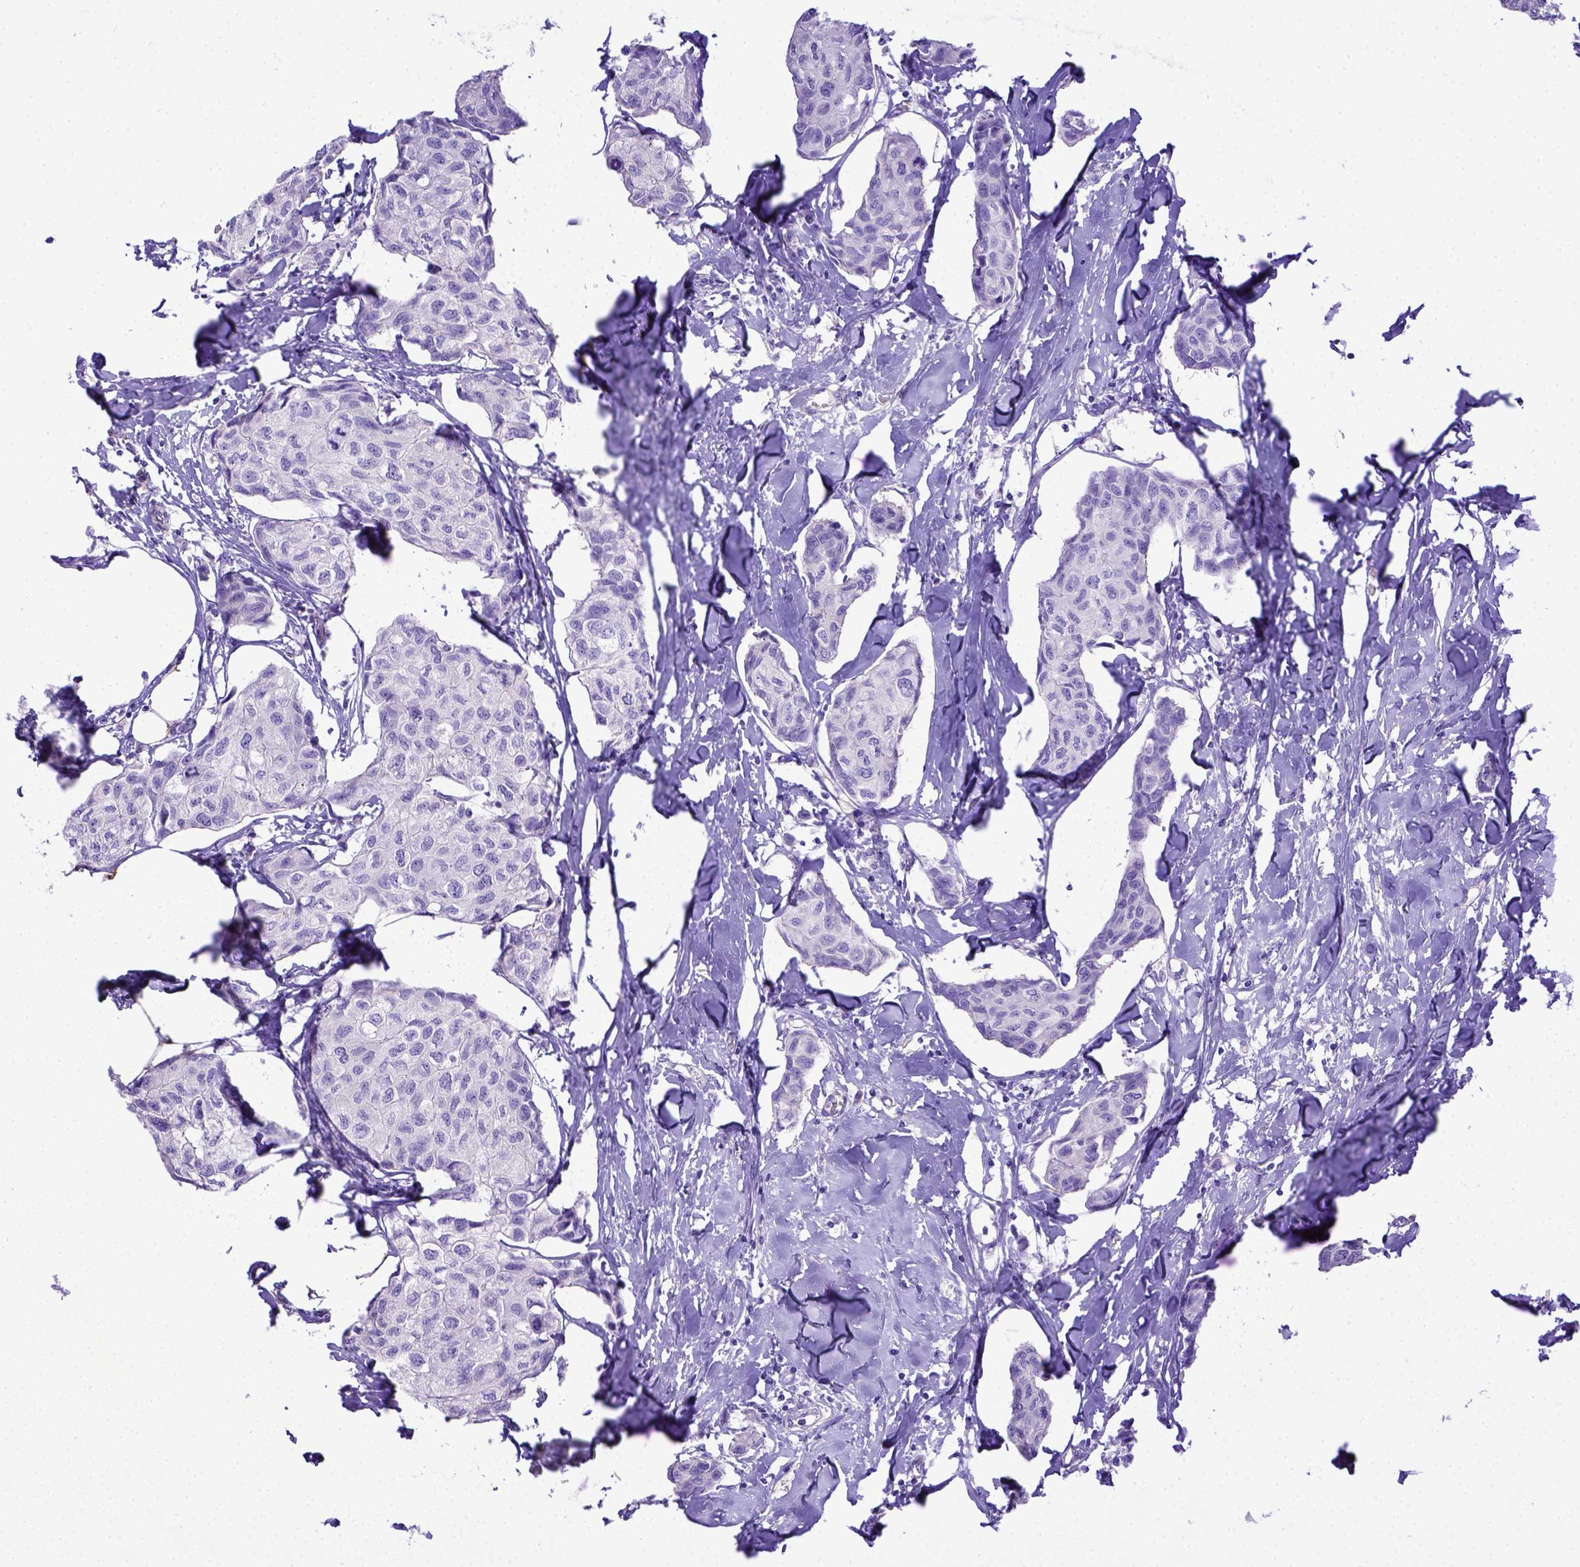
{"staining": {"intensity": "negative", "quantity": "none", "location": "none"}, "tissue": "breast cancer", "cell_type": "Tumor cells", "image_type": "cancer", "snomed": [{"axis": "morphology", "description": "Duct carcinoma"}, {"axis": "topography", "description": "Breast"}], "caption": "Tumor cells show no significant positivity in breast cancer (infiltrating ductal carcinoma).", "gene": "LRRC18", "patient": {"sex": "female", "age": 80}}